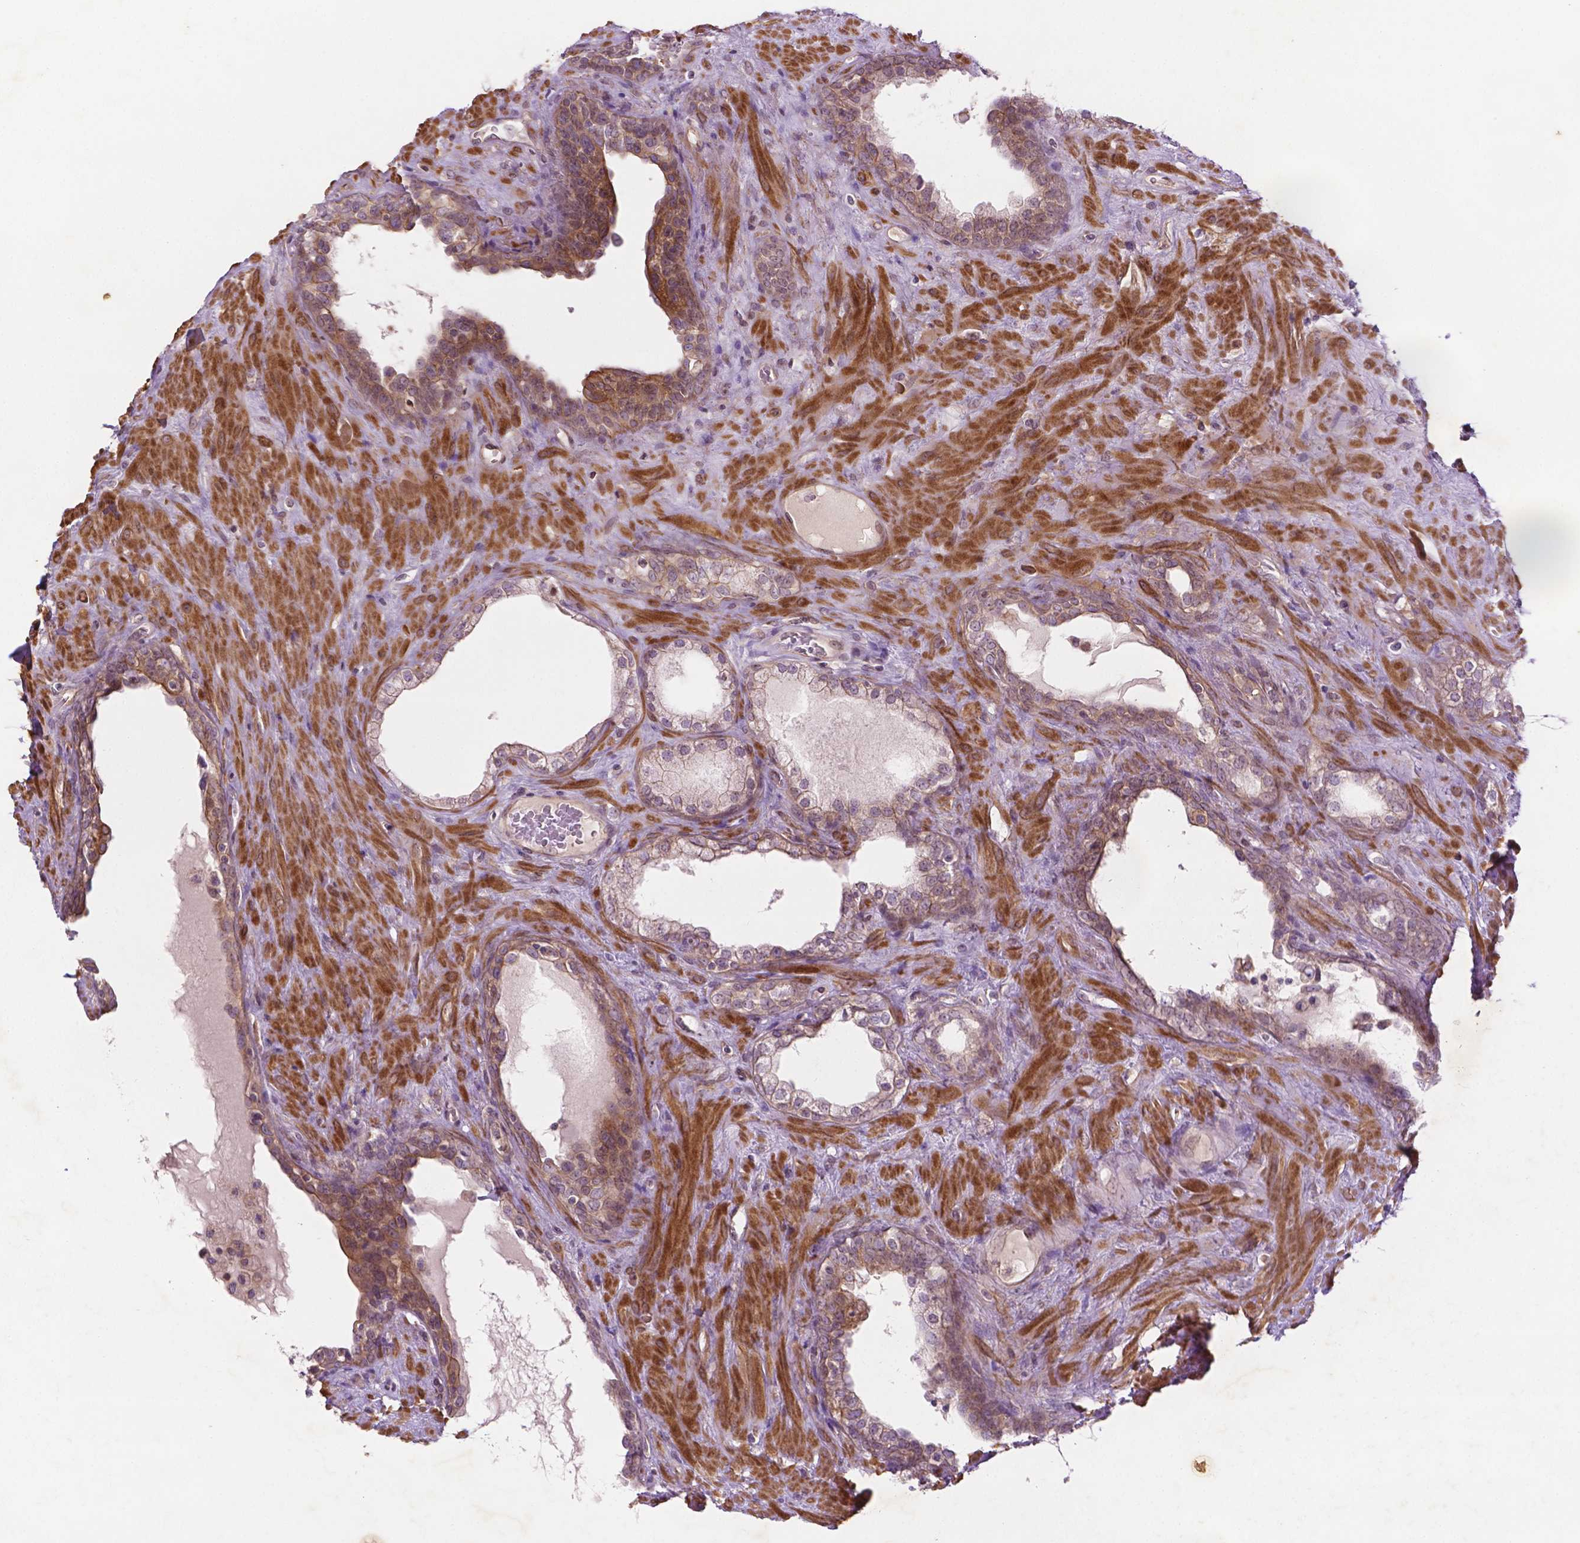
{"staining": {"intensity": "weak", "quantity": "<25%", "location": "cytoplasmic/membranous"}, "tissue": "prostate", "cell_type": "Glandular cells", "image_type": "normal", "snomed": [{"axis": "morphology", "description": "Normal tissue, NOS"}, {"axis": "topography", "description": "Prostate"}], "caption": "Prostate was stained to show a protein in brown. There is no significant staining in glandular cells. (DAB (3,3'-diaminobenzidine) immunohistochemistry visualized using brightfield microscopy, high magnification).", "gene": "TCHP", "patient": {"sex": "male", "age": 63}}